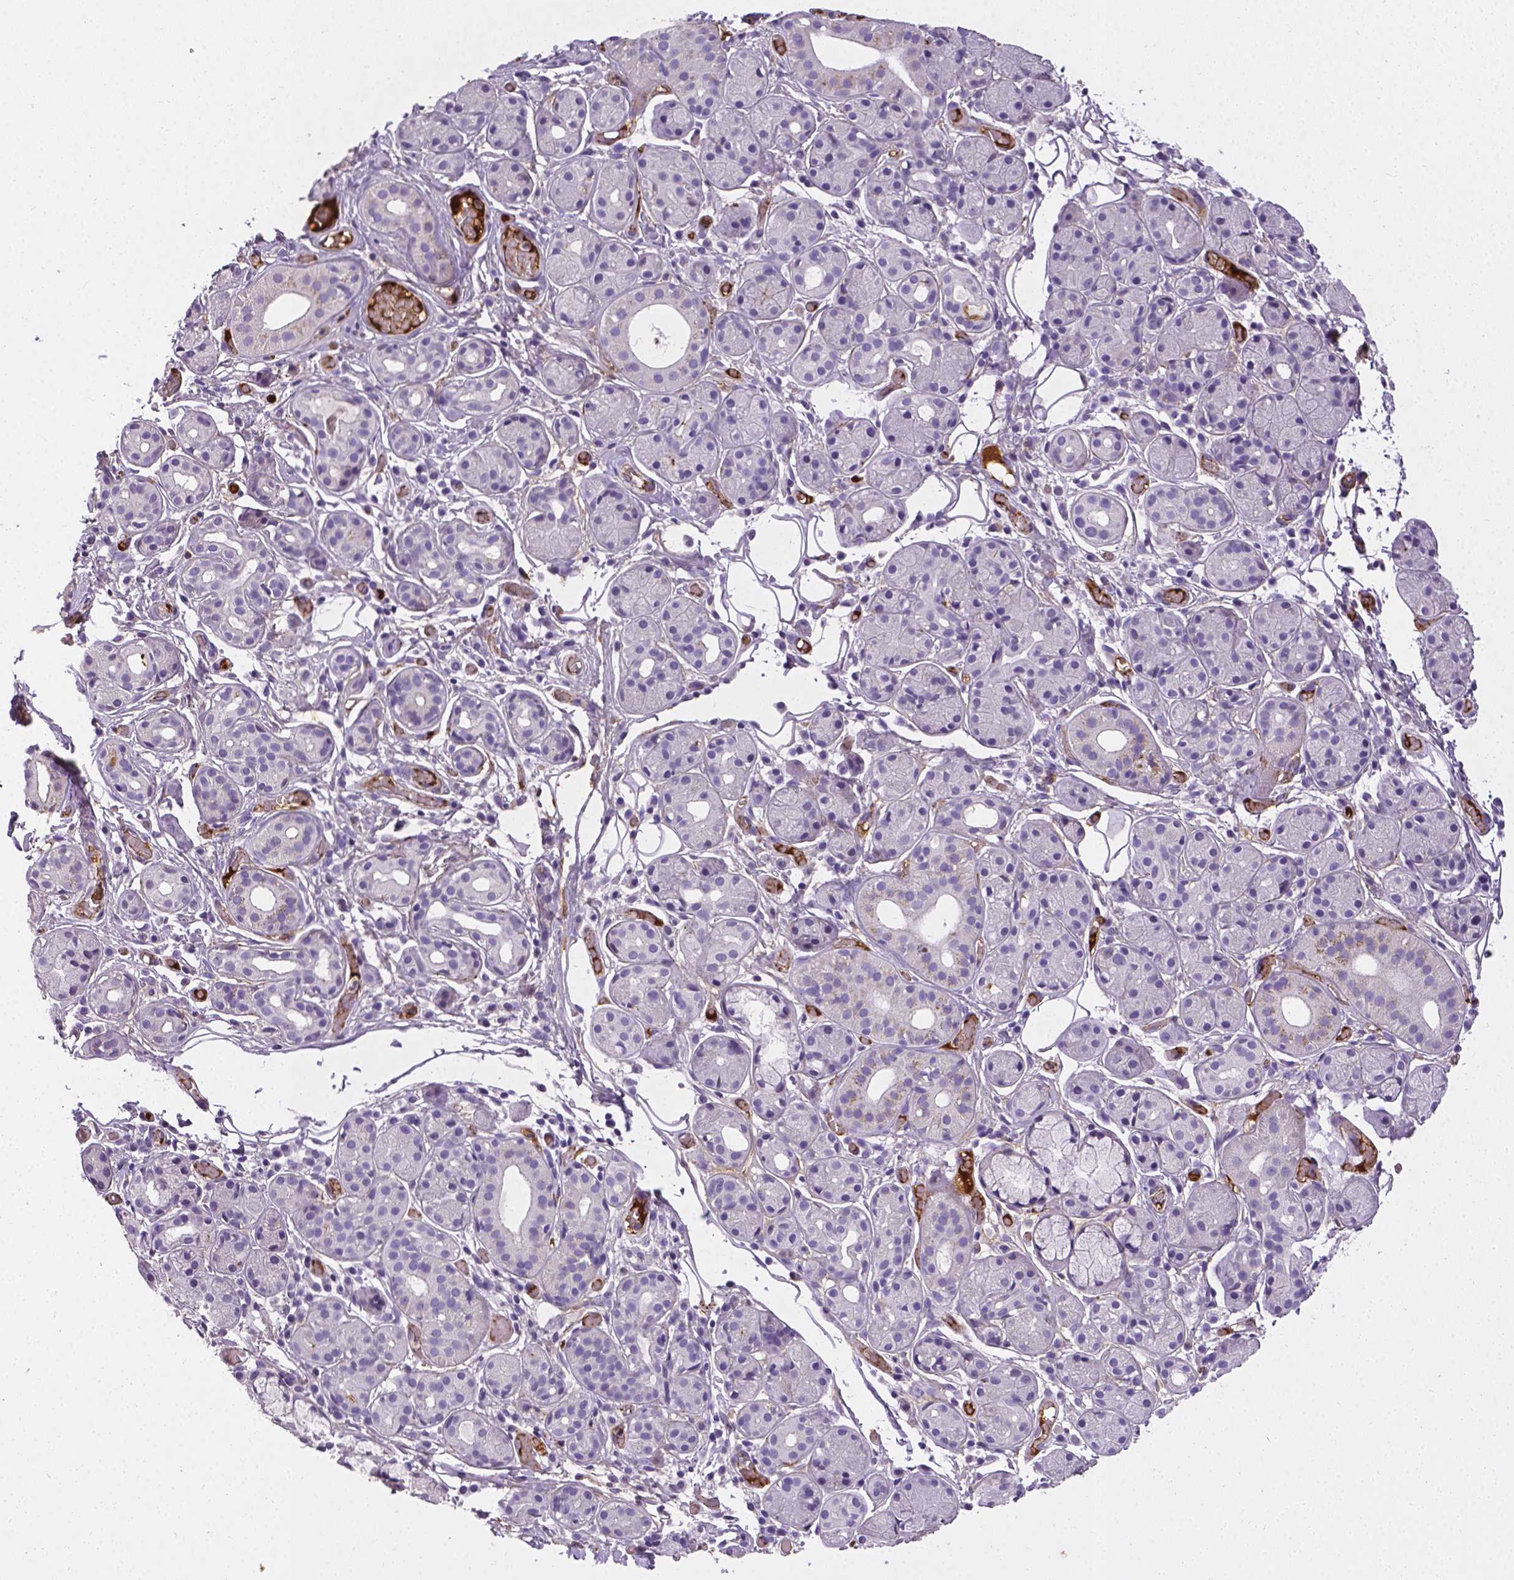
{"staining": {"intensity": "negative", "quantity": "none", "location": "none"}, "tissue": "salivary gland", "cell_type": "Glandular cells", "image_type": "normal", "snomed": [{"axis": "morphology", "description": "Normal tissue, NOS"}, {"axis": "topography", "description": "Salivary gland"}, {"axis": "topography", "description": "Peripheral nerve tissue"}], "caption": "An immunohistochemistry (IHC) histopathology image of normal salivary gland is shown. There is no staining in glandular cells of salivary gland. (Stains: DAB immunohistochemistry with hematoxylin counter stain, Microscopy: brightfield microscopy at high magnification).", "gene": "APOE", "patient": {"sex": "male", "age": 71}}